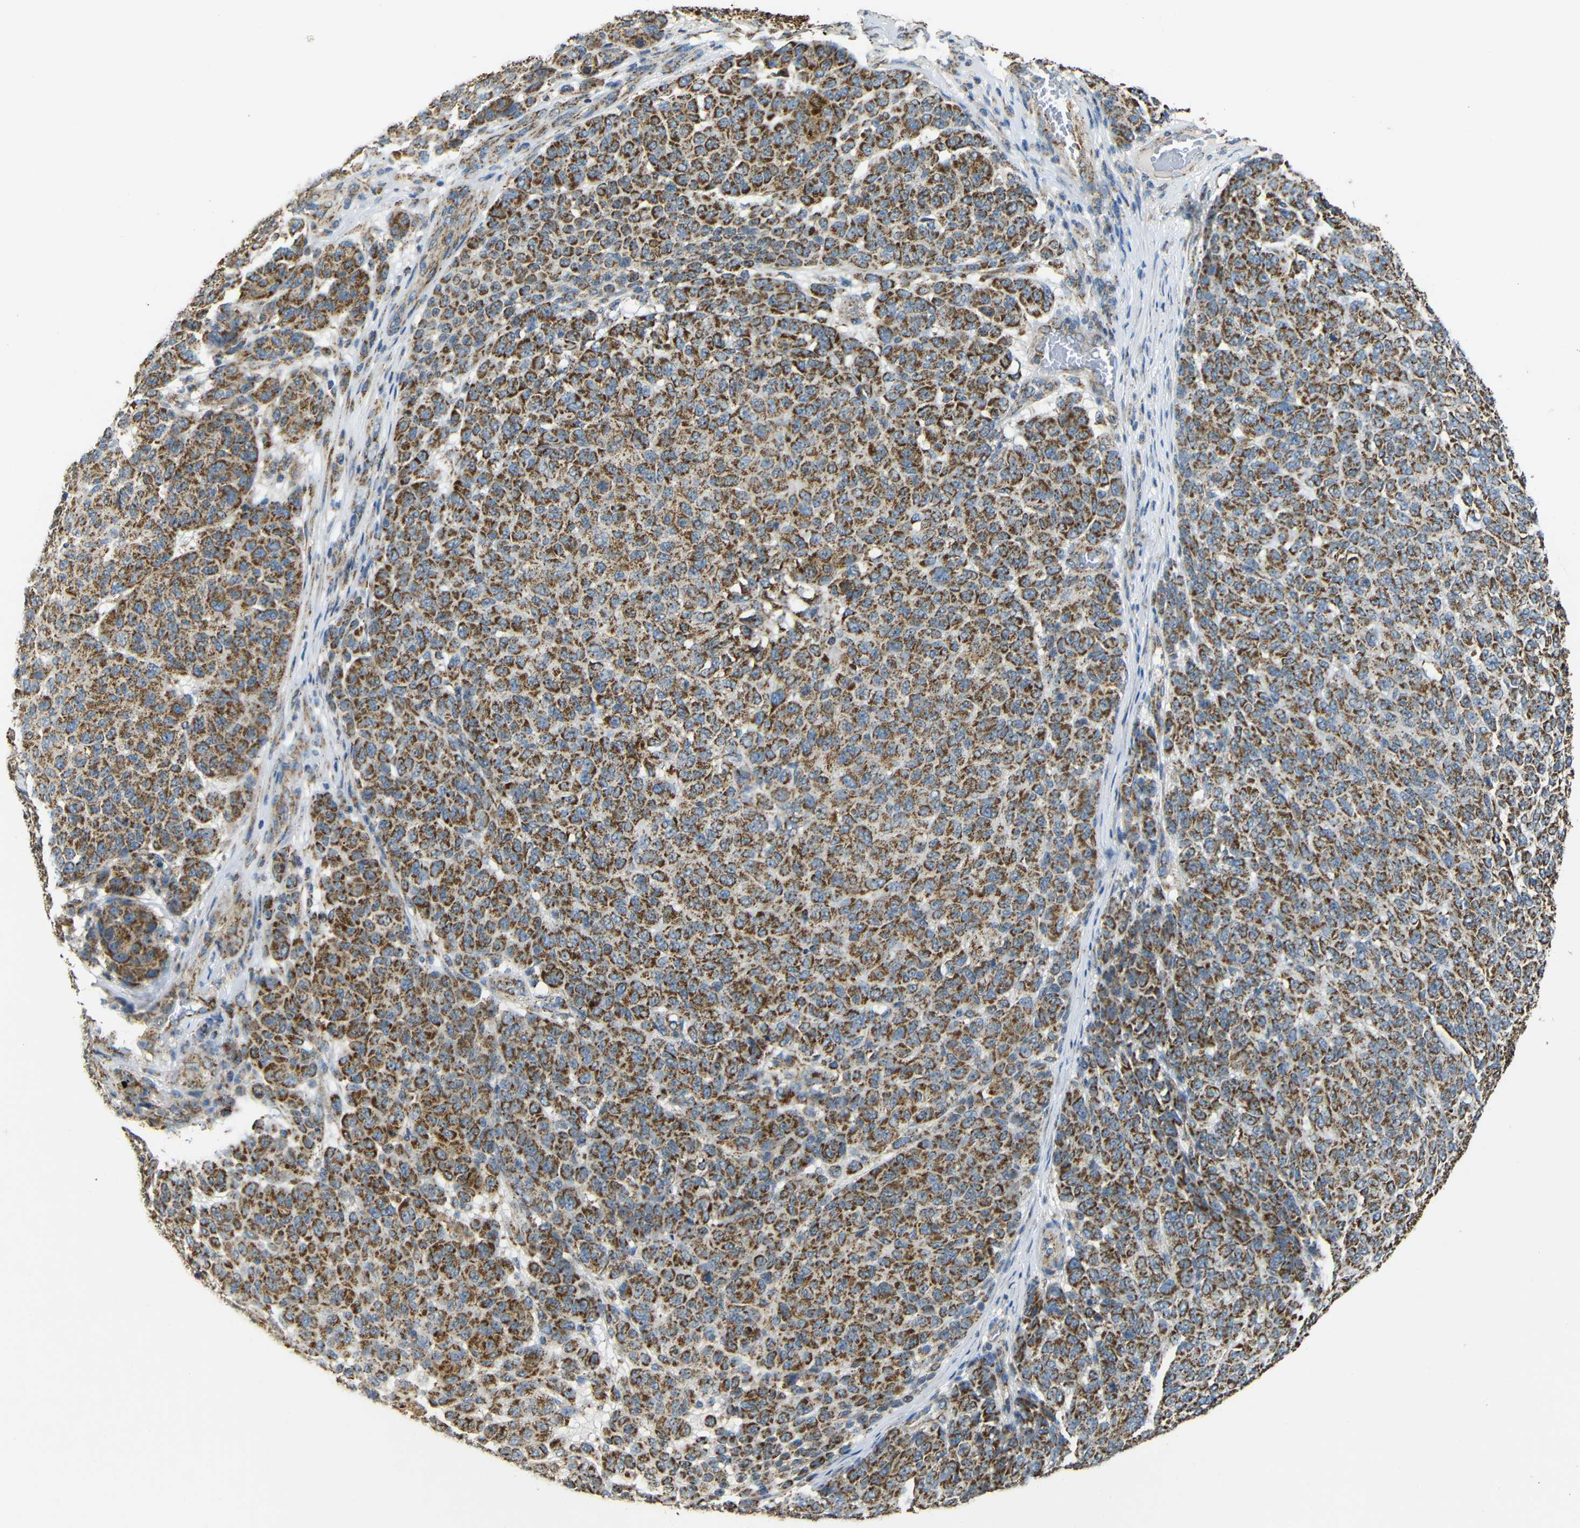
{"staining": {"intensity": "strong", "quantity": ">75%", "location": "cytoplasmic/membranous"}, "tissue": "melanoma", "cell_type": "Tumor cells", "image_type": "cancer", "snomed": [{"axis": "morphology", "description": "Malignant melanoma, NOS"}, {"axis": "topography", "description": "Skin"}], "caption": "DAB immunohistochemical staining of human melanoma reveals strong cytoplasmic/membranous protein staining in approximately >75% of tumor cells.", "gene": "NR3C2", "patient": {"sex": "male", "age": 59}}